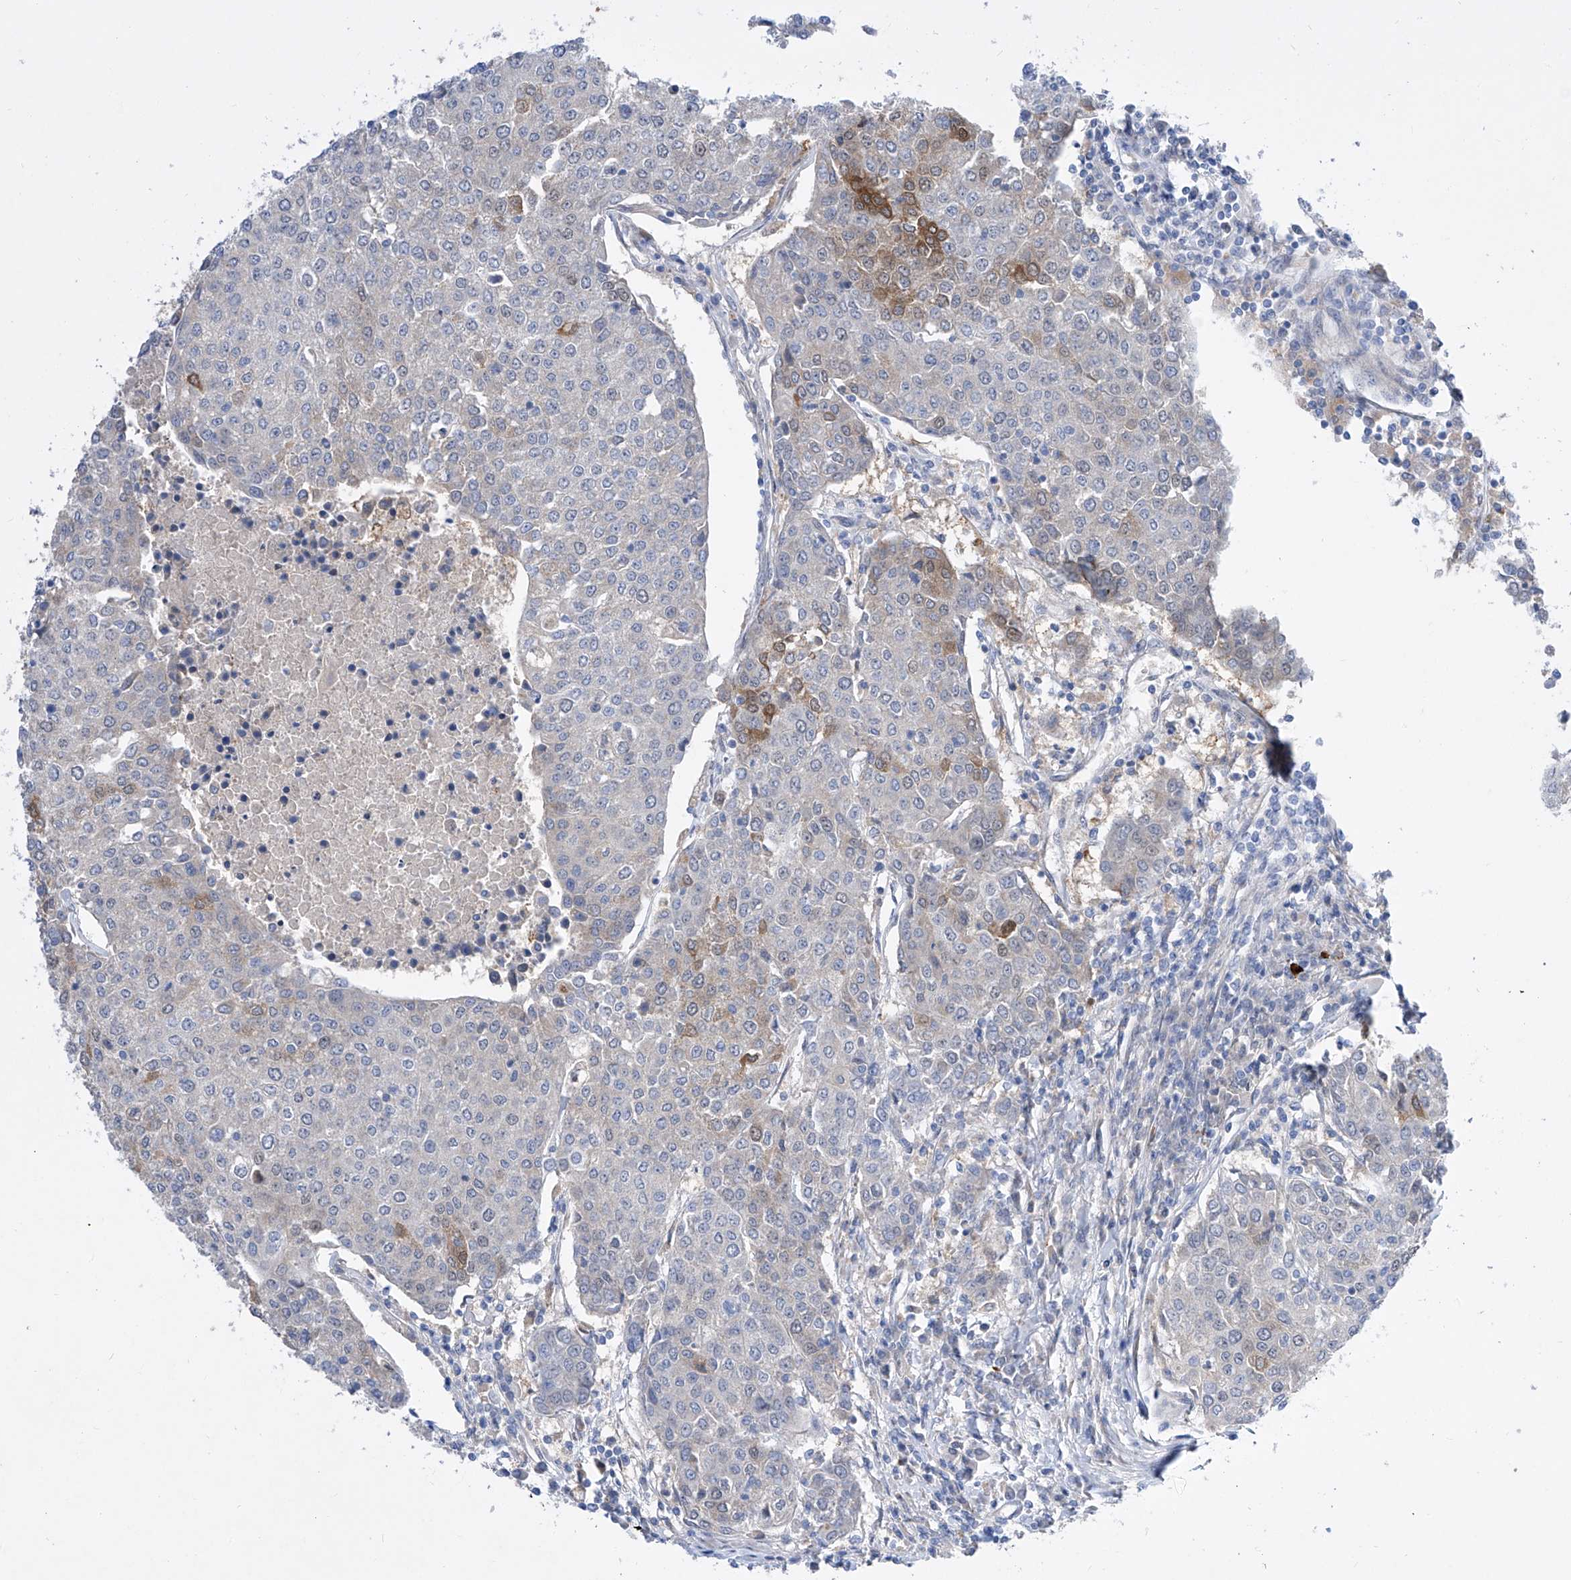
{"staining": {"intensity": "moderate", "quantity": "<25%", "location": "cytoplasmic/membranous"}, "tissue": "urothelial cancer", "cell_type": "Tumor cells", "image_type": "cancer", "snomed": [{"axis": "morphology", "description": "Urothelial carcinoma, High grade"}, {"axis": "topography", "description": "Urinary bladder"}], "caption": "Tumor cells exhibit low levels of moderate cytoplasmic/membranous expression in approximately <25% of cells in human urothelial cancer.", "gene": "SRBD1", "patient": {"sex": "female", "age": 85}}